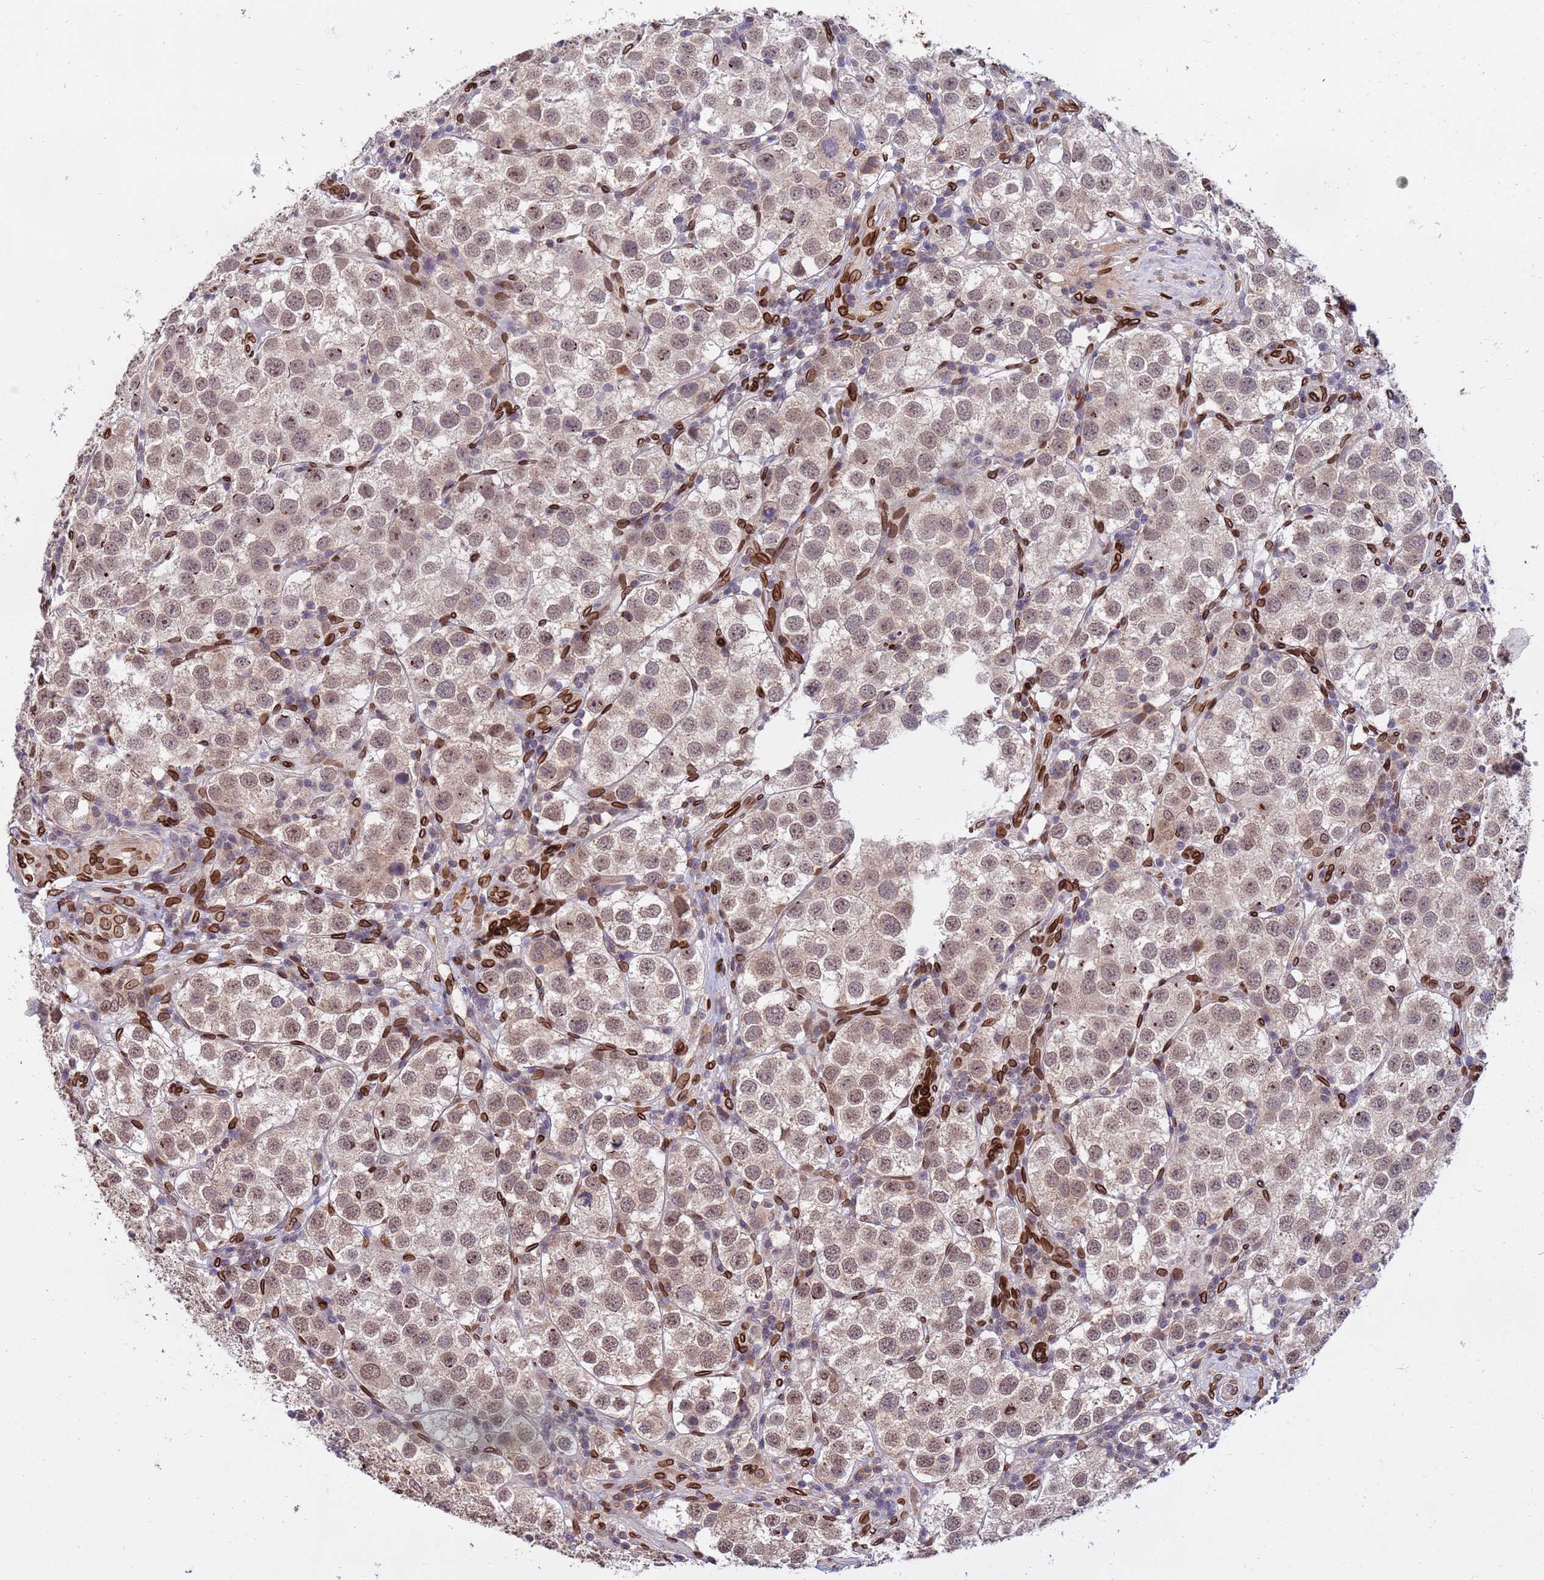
{"staining": {"intensity": "weak", "quantity": ">75%", "location": "cytoplasmic/membranous,nuclear"}, "tissue": "testis cancer", "cell_type": "Tumor cells", "image_type": "cancer", "snomed": [{"axis": "morphology", "description": "Seminoma, NOS"}, {"axis": "topography", "description": "Testis"}], "caption": "A histopathology image showing weak cytoplasmic/membranous and nuclear positivity in approximately >75% of tumor cells in seminoma (testis), as visualized by brown immunohistochemical staining.", "gene": "GPR135", "patient": {"sex": "male", "age": 37}}